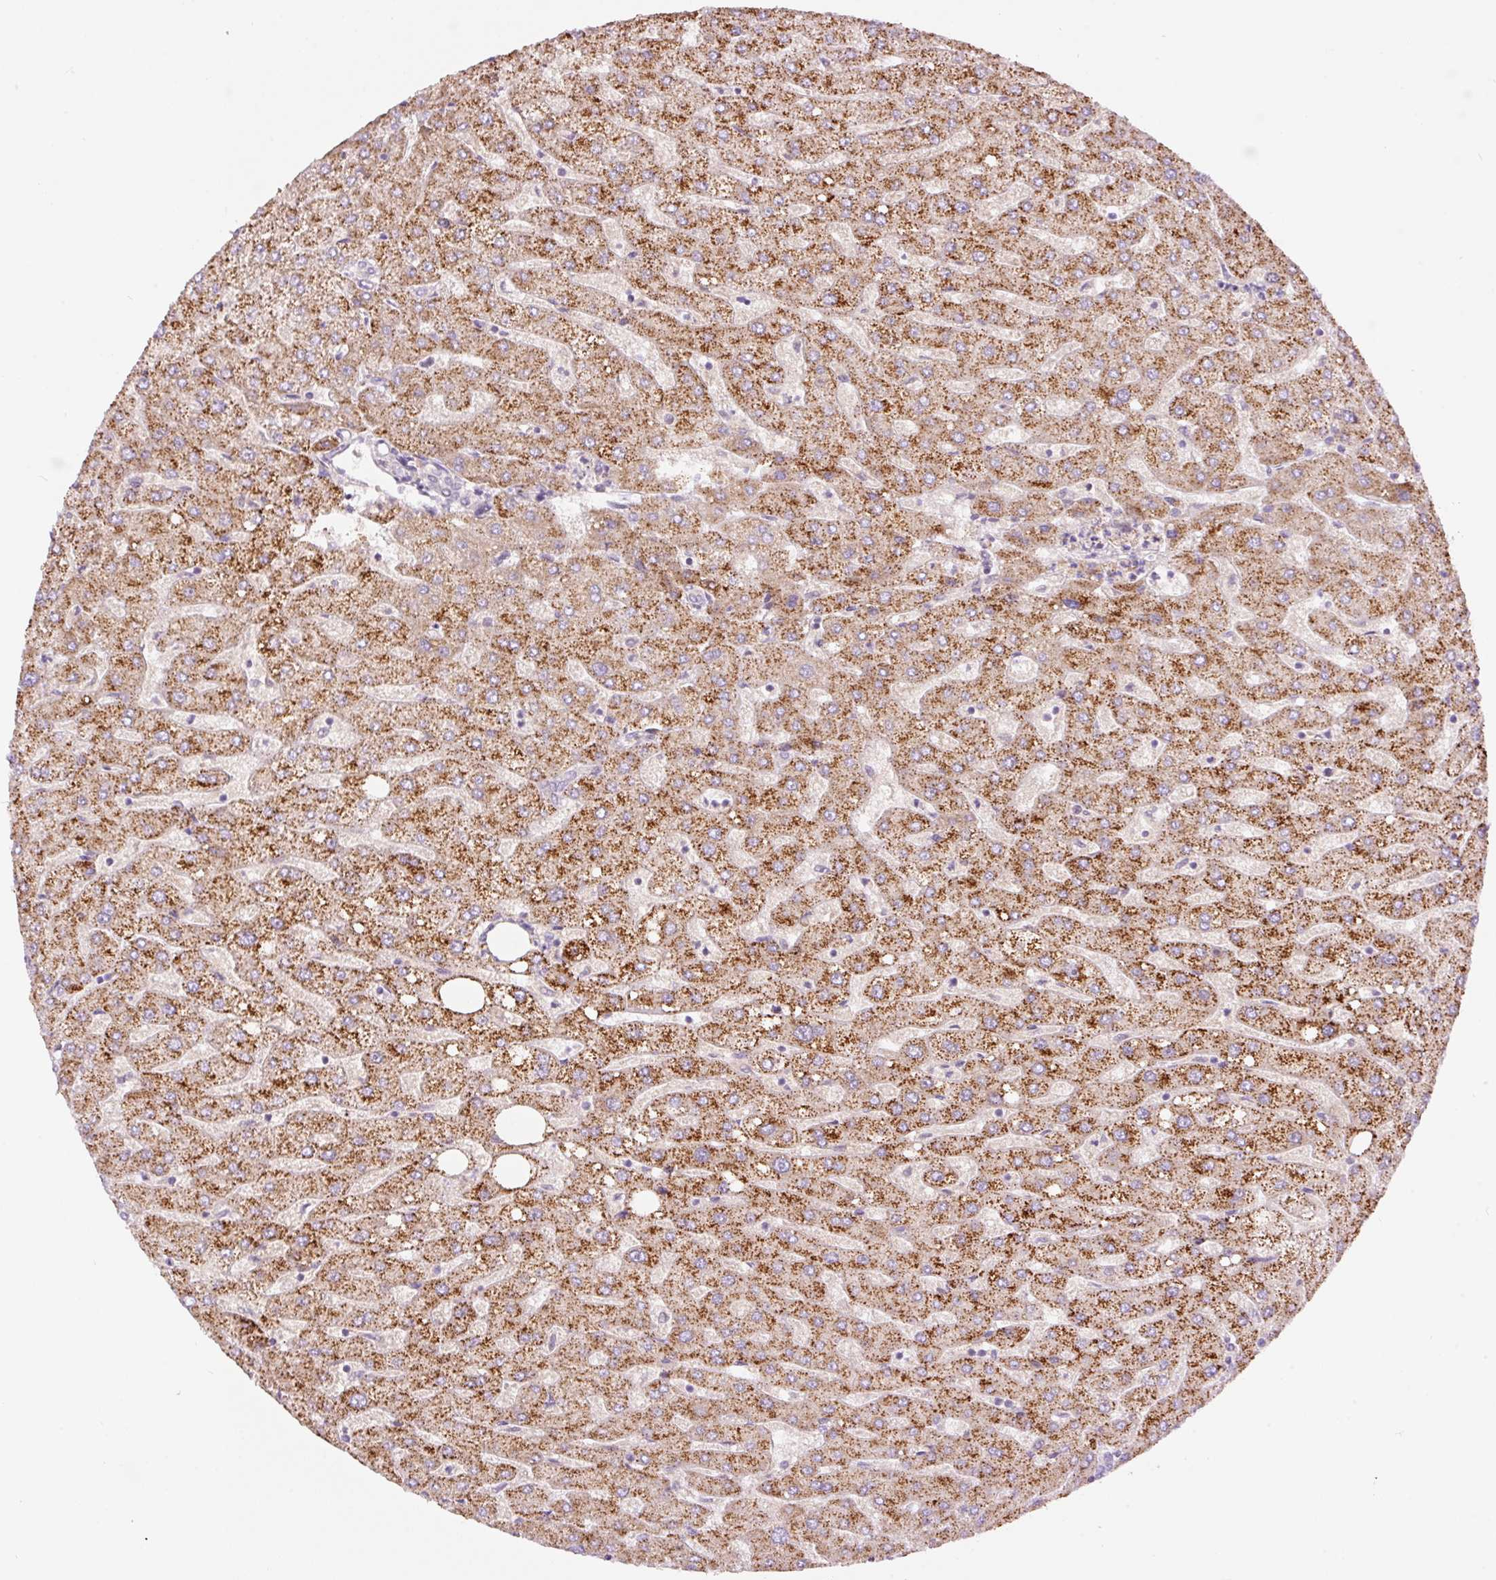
{"staining": {"intensity": "negative", "quantity": "none", "location": "none"}, "tissue": "liver", "cell_type": "Cholangiocytes", "image_type": "normal", "snomed": [{"axis": "morphology", "description": "Normal tissue, NOS"}, {"axis": "topography", "description": "Liver"}], "caption": "An IHC photomicrograph of benign liver is shown. There is no staining in cholangiocytes of liver. (DAB (3,3'-diaminobenzidine) immunohistochemistry (IHC), high magnification).", "gene": "RSPO2", "patient": {"sex": "male", "age": 67}}